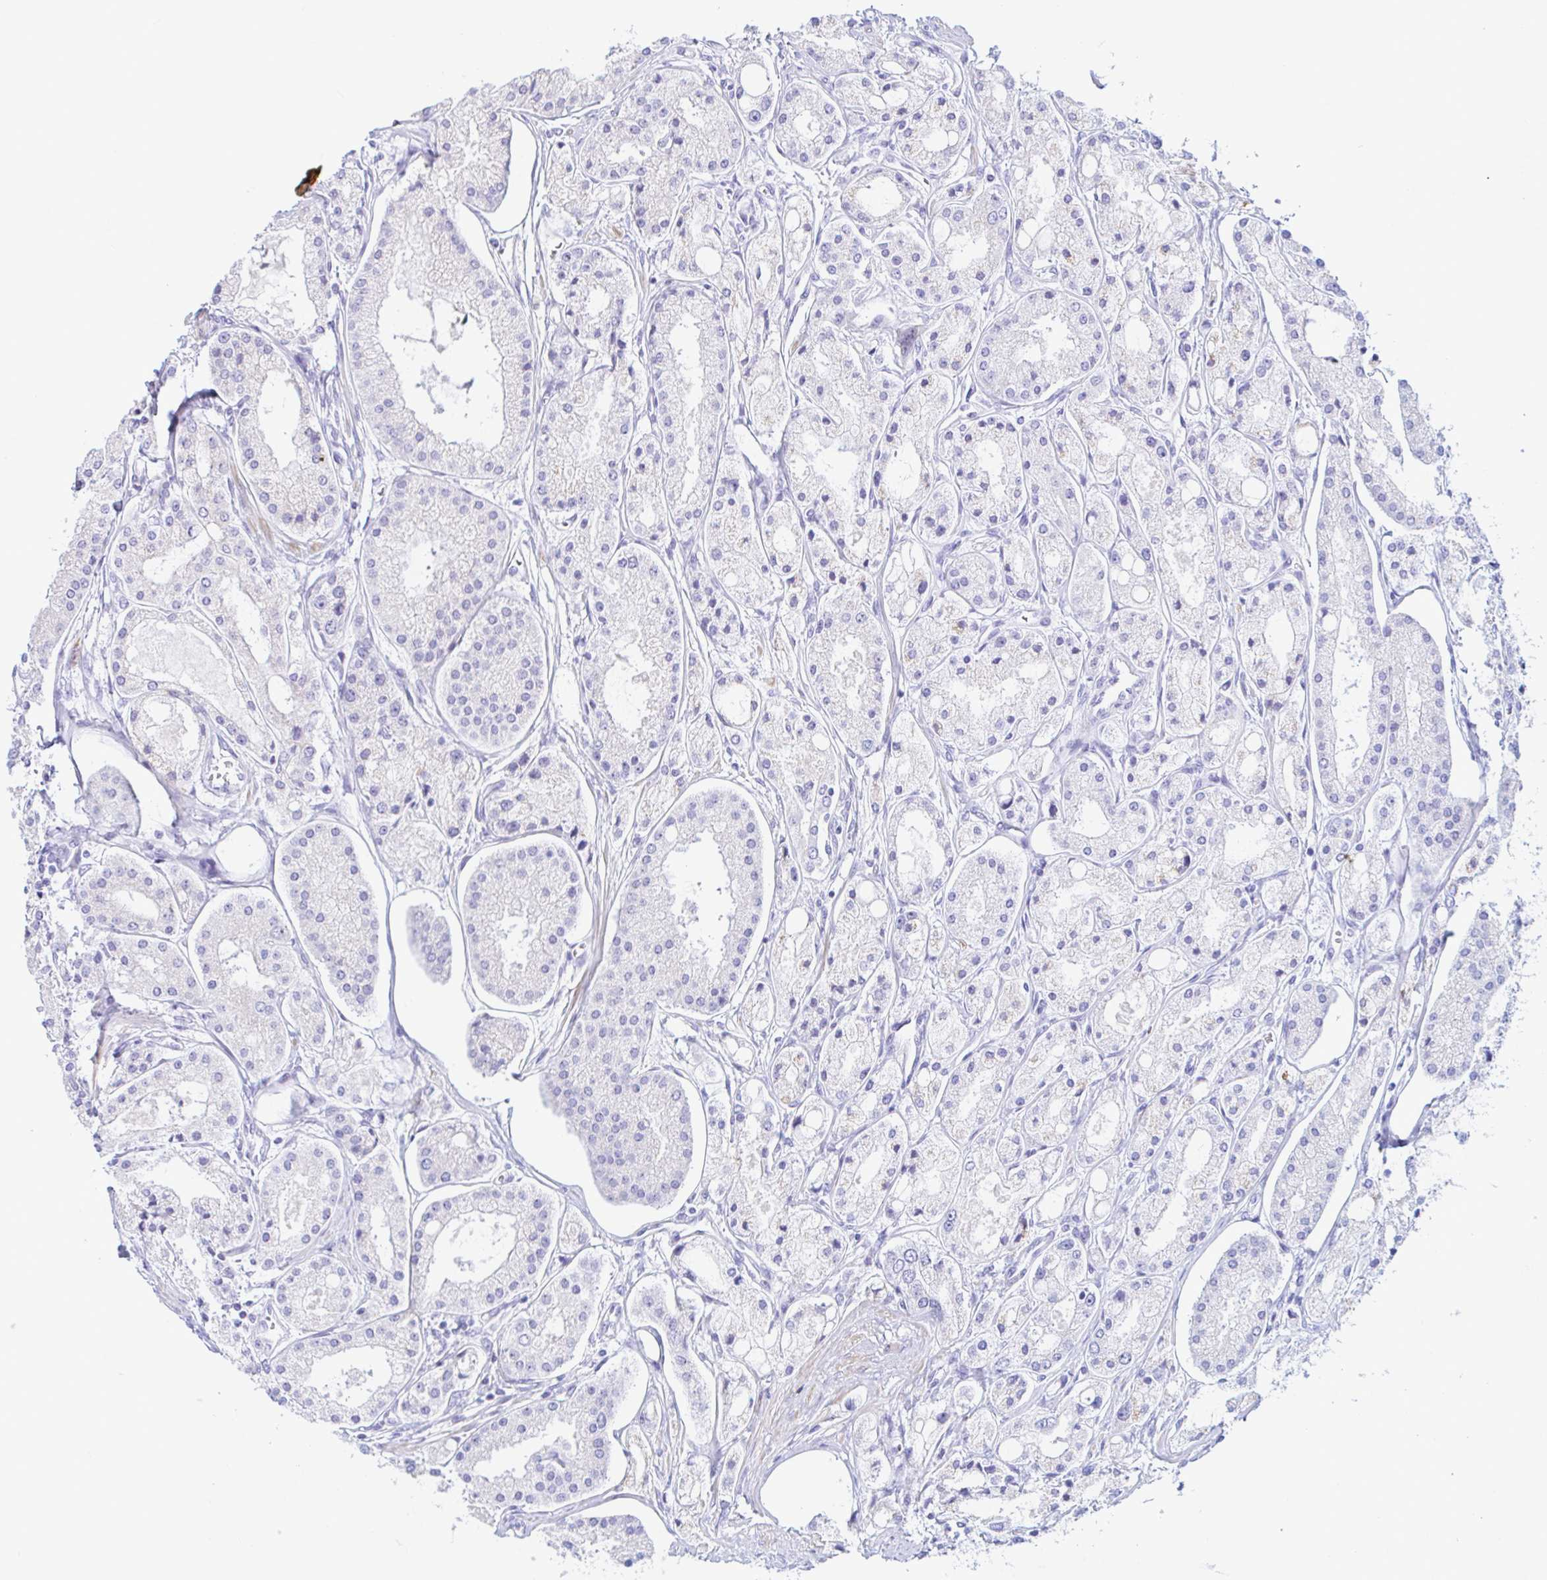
{"staining": {"intensity": "negative", "quantity": "none", "location": "none"}, "tissue": "prostate cancer", "cell_type": "Tumor cells", "image_type": "cancer", "snomed": [{"axis": "morphology", "description": "Adenocarcinoma, High grade"}, {"axis": "topography", "description": "Prostate"}], "caption": "Protein analysis of prostate cancer shows no significant expression in tumor cells. (Brightfield microscopy of DAB immunohistochemistry (IHC) at high magnification).", "gene": "NBPF3", "patient": {"sex": "male", "age": 66}}